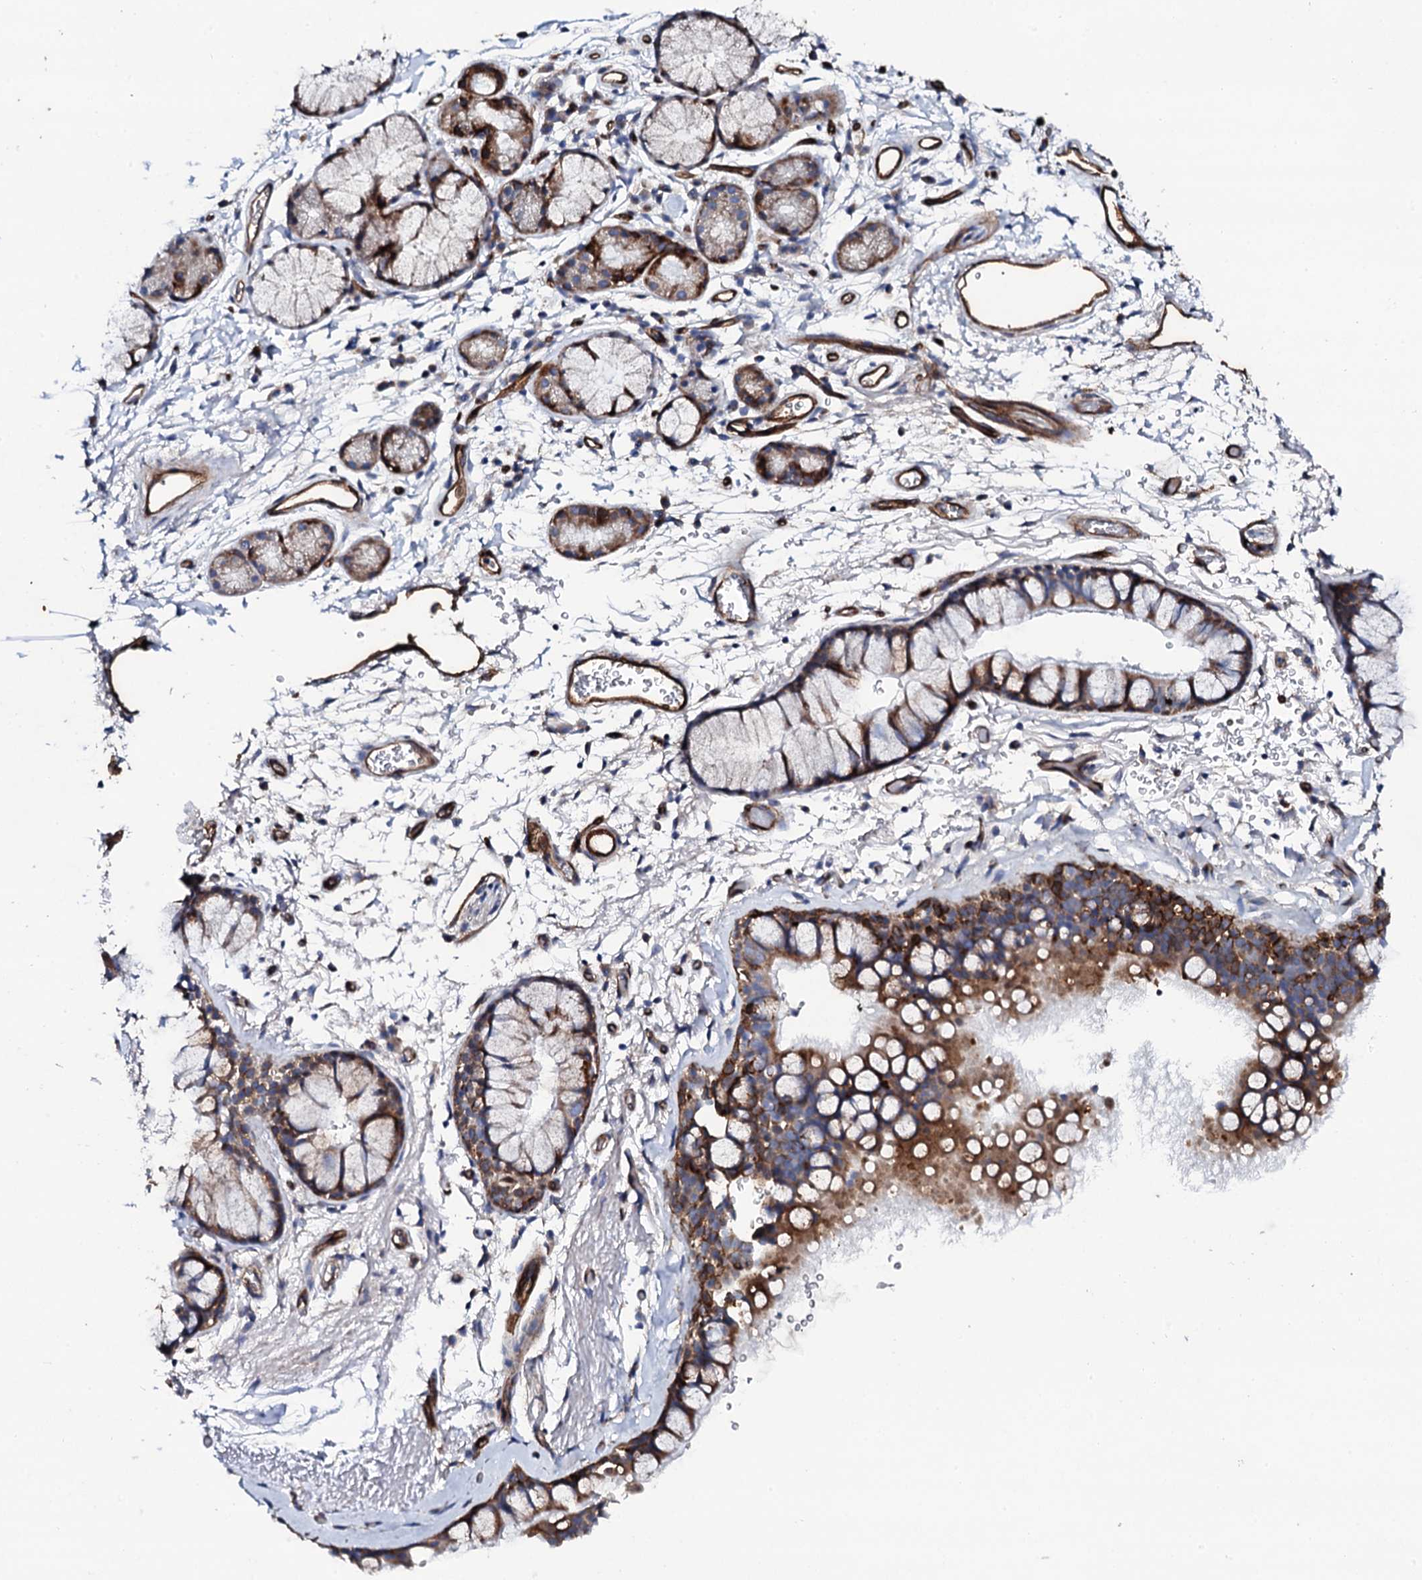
{"staining": {"intensity": "moderate", "quantity": ">75%", "location": "cytoplasmic/membranous"}, "tissue": "bronchus", "cell_type": "Respiratory epithelial cells", "image_type": "normal", "snomed": [{"axis": "morphology", "description": "Normal tissue, NOS"}, {"axis": "topography", "description": "Bronchus"}], "caption": "Moderate cytoplasmic/membranous positivity for a protein is identified in about >75% of respiratory epithelial cells of normal bronchus using IHC.", "gene": "DBX1", "patient": {"sex": "male", "age": 65}}